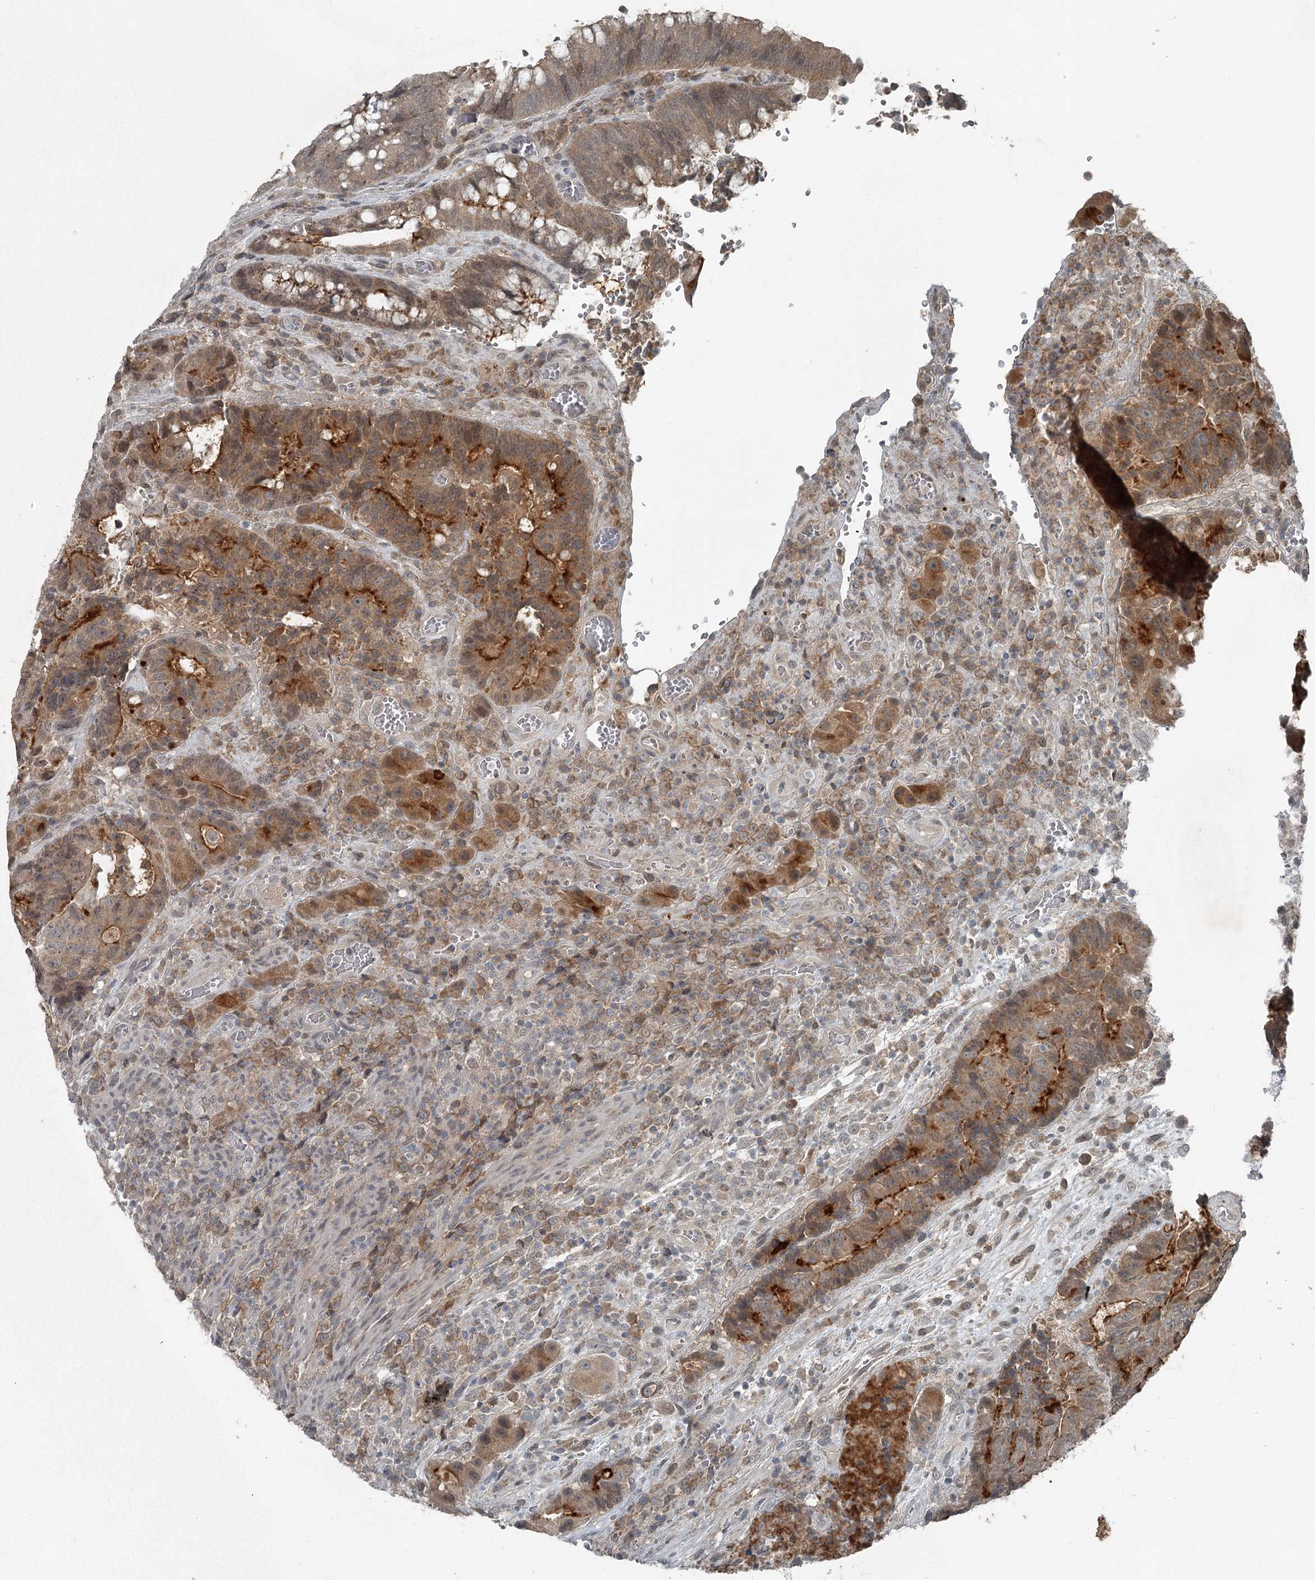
{"staining": {"intensity": "moderate", "quantity": "25%-75%", "location": "cytoplasmic/membranous"}, "tissue": "colorectal cancer", "cell_type": "Tumor cells", "image_type": "cancer", "snomed": [{"axis": "morphology", "description": "Adenocarcinoma, NOS"}, {"axis": "topography", "description": "Rectum"}], "caption": "A histopathology image showing moderate cytoplasmic/membranous positivity in about 25%-75% of tumor cells in colorectal cancer, as visualized by brown immunohistochemical staining.", "gene": "SLC39A8", "patient": {"sex": "male", "age": 69}}